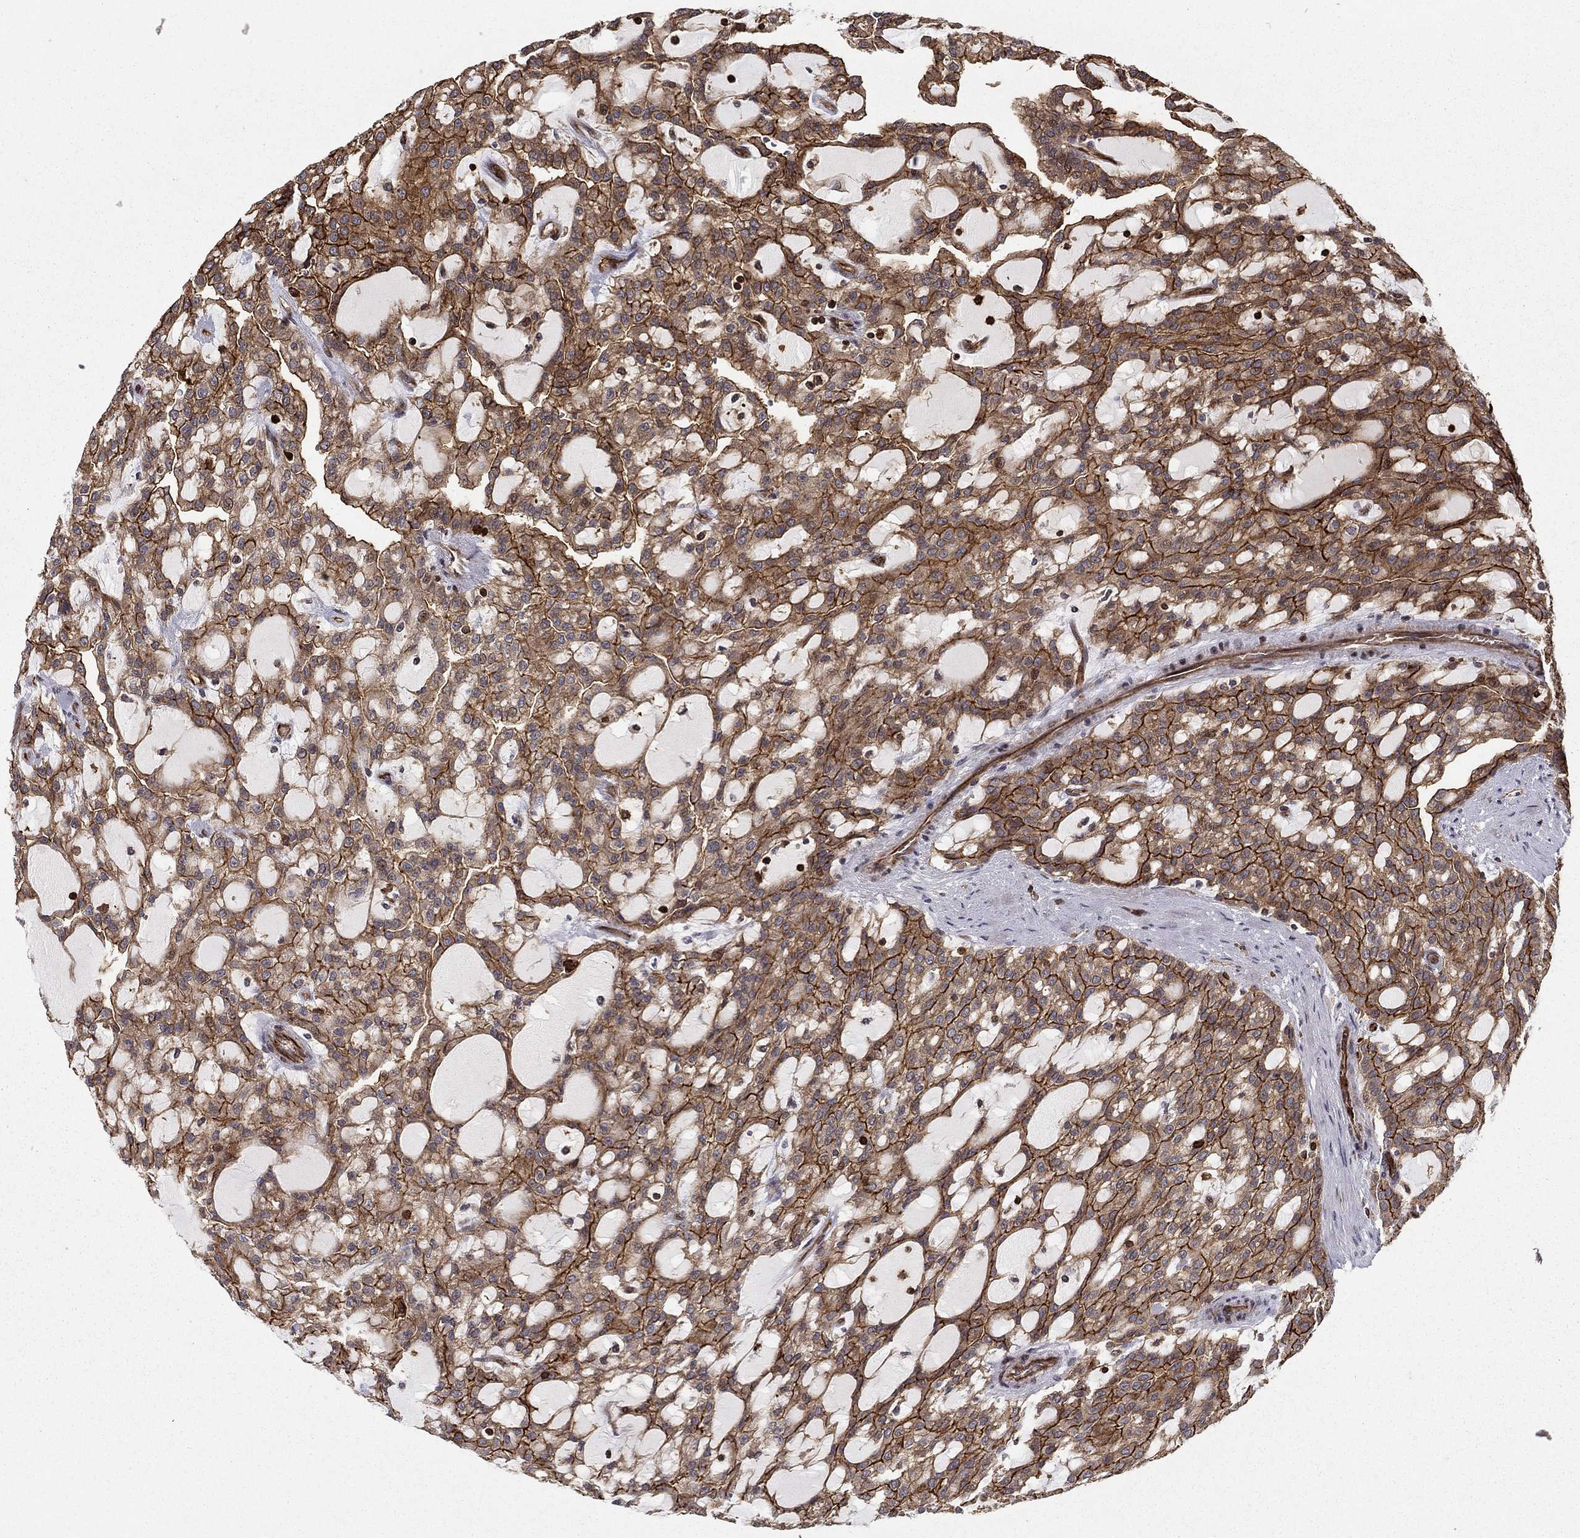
{"staining": {"intensity": "strong", "quantity": "25%-75%", "location": "cytoplasmic/membranous"}, "tissue": "renal cancer", "cell_type": "Tumor cells", "image_type": "cancer", "snomed": [{"axis": "morphology", "description": "Adenocarcinoma, NOS"}, {"axis": "topography", "description": "Kidney"}], "caption": "High-power microscopy captured an immunohistochemistry photomicrograph of renal cancer (adenocarcinoma), revealing strong cytoplasmic/membranous positivity in about 25%-75% of tumor cells. Nuclei are stained in blue.", "gene": "ADM", "patient": {"sex": "male", "age": 63}}